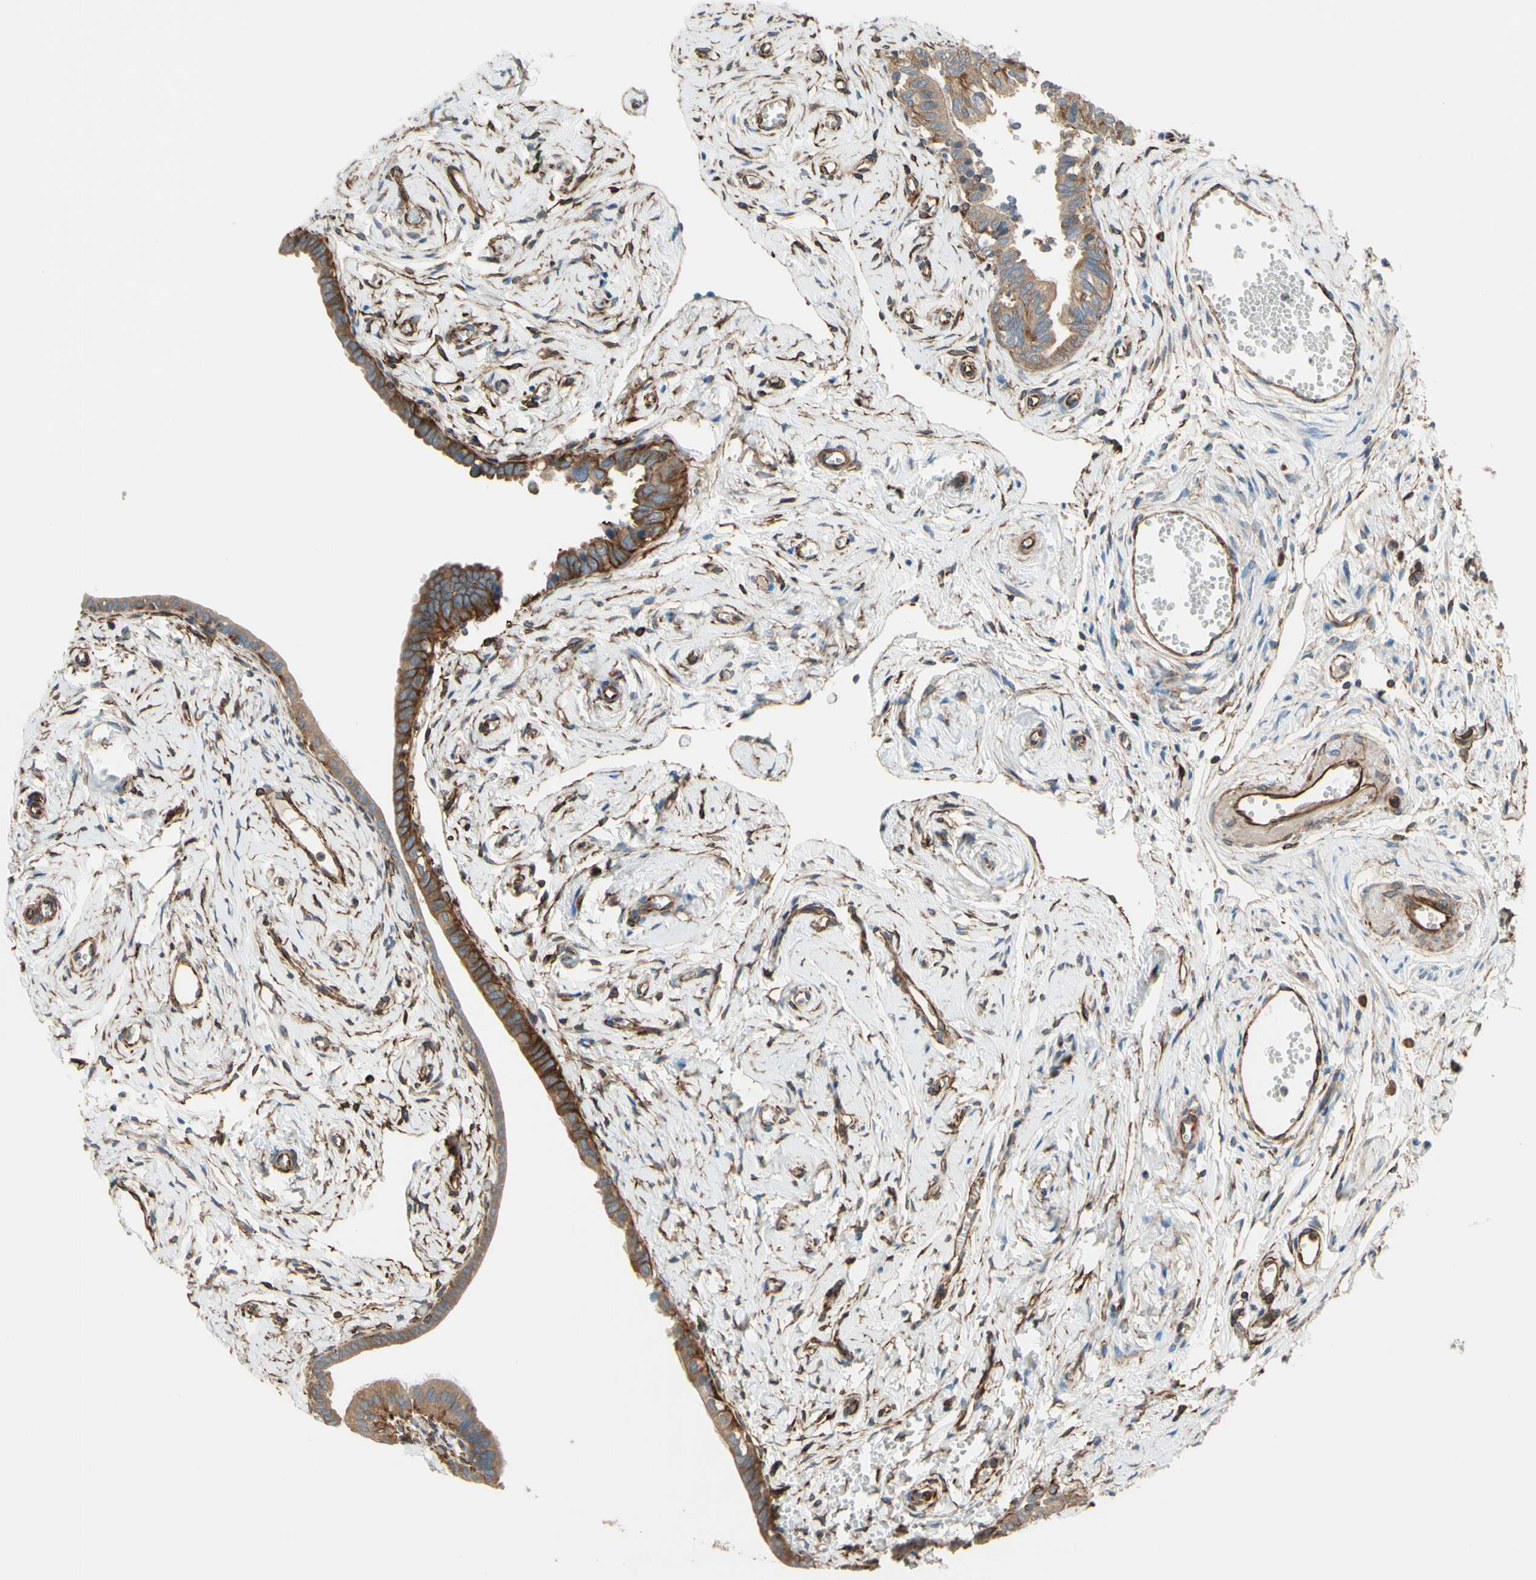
{"staining": {"intensity": "moderate", "quantity": ">75%", "location": "cytoplasmic/membranous"}, "tissue": "fallopian tube", "cell_type": "Glandular cells", "image_type": "normal", "snomed": [{"axis": "morphology", "description": "Normal tissue, NOS"}, {"axis": "topography", "description": "Fallopian tube"}], "caption": "Protein analysis of normal fallopian tube demonstrates moderate cytoplasmic/membranous expression in approximately >75% of glandular cells.", "gene": "TRAF2", "patient": {"sex": "female", "age": 71}}